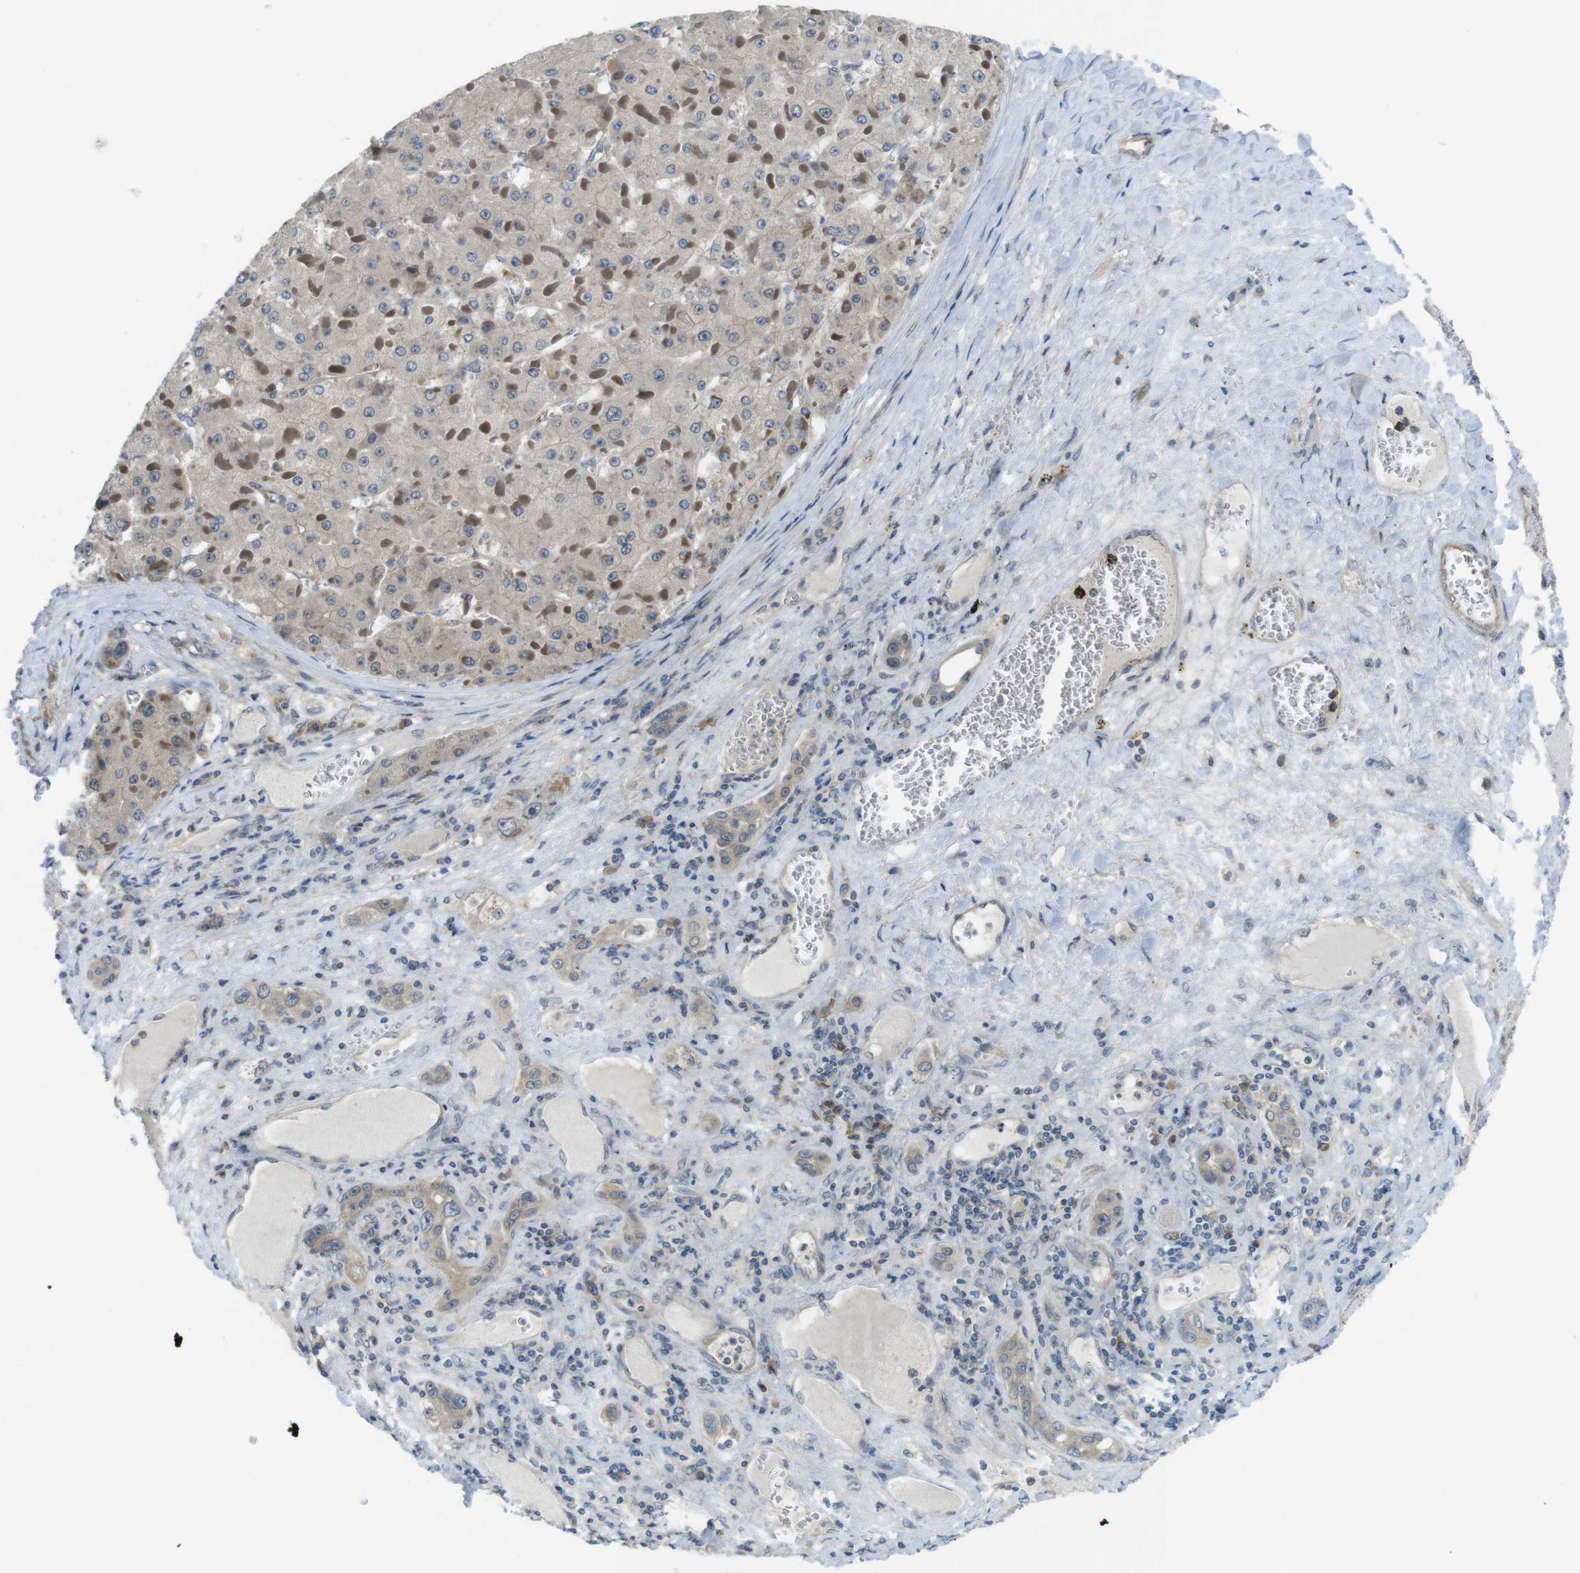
{"staining": {"intensity": "negative", "quantity": "none", "location": "none"}, "tissue": "liver cancer", "cell_type": "Tumor cells", "image_type": "cancer", "snomed": [{"axis": "morphology", "description": "Carcinoma, Hepatocellular, NOS"}, {"axis": "topography", "description": "Liver"}], "caption": "Histopathology image shows no significant protein staining in tumor cells of liver hepatocellular carcinoma.", "gene": "SUGT1", "patient": {"sex": "female", "age": 73}}